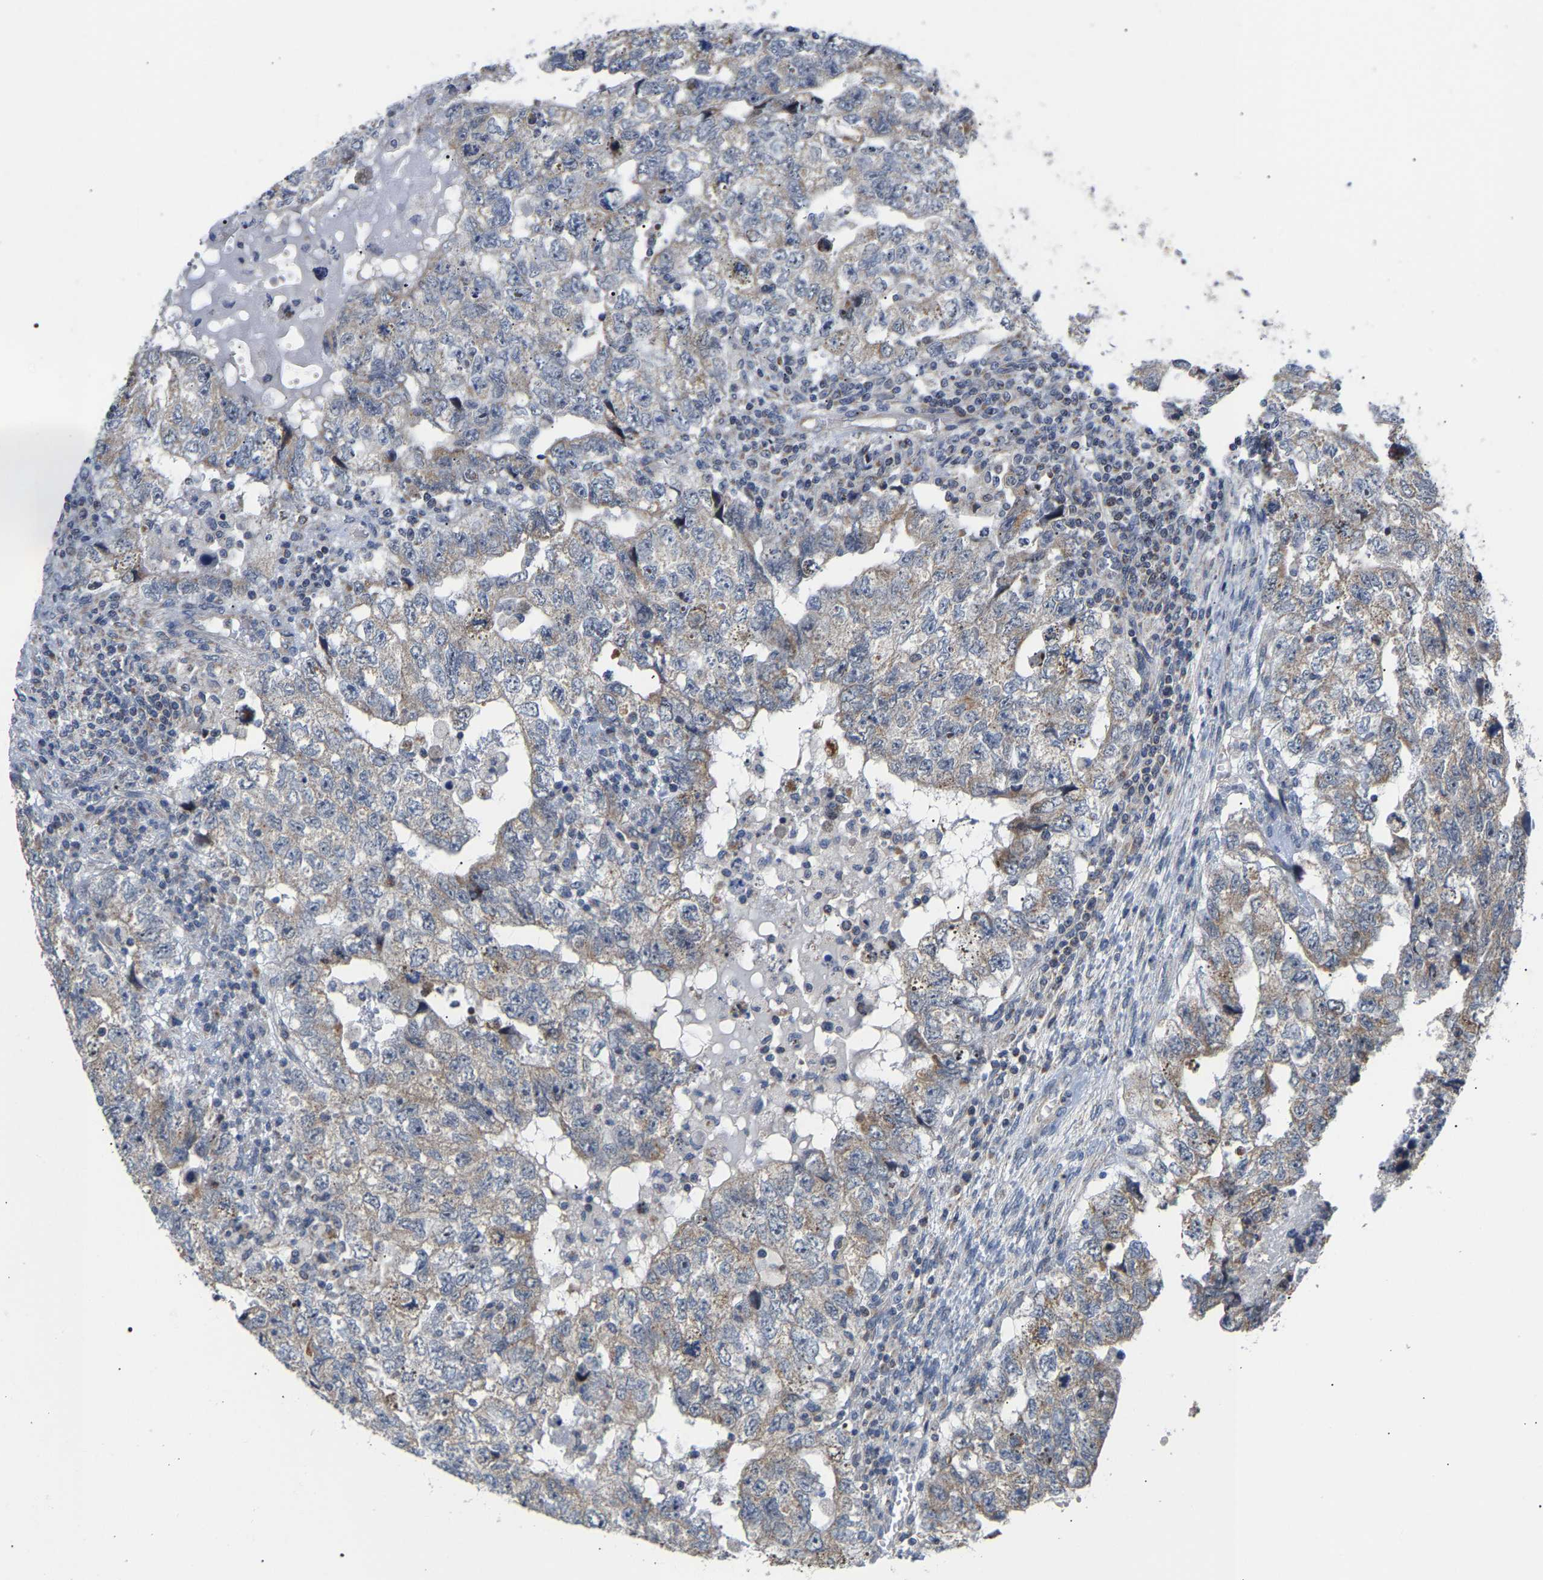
{"staining": {"intensity": "weak", "quantity": "<25%", "location": "cytoplasmic/membranous"}, "tissue": "testis cancer", "cell_type": "Tumor cells", "image_type": "cancer", "snomed": [{"axis": "morphology", "description": "Carcinoma, Embryonal, NOS"}, {"axis": "topography", "description": "Testis"}], "caption": "There is no significant expression in tumor cells of testis cancer (embryonal carcinoma). (Immunohistochemistry, brightfield microscopy, high magnification).", "gene": "PCNT", "patient": {"sex": "male", "age": 36}}